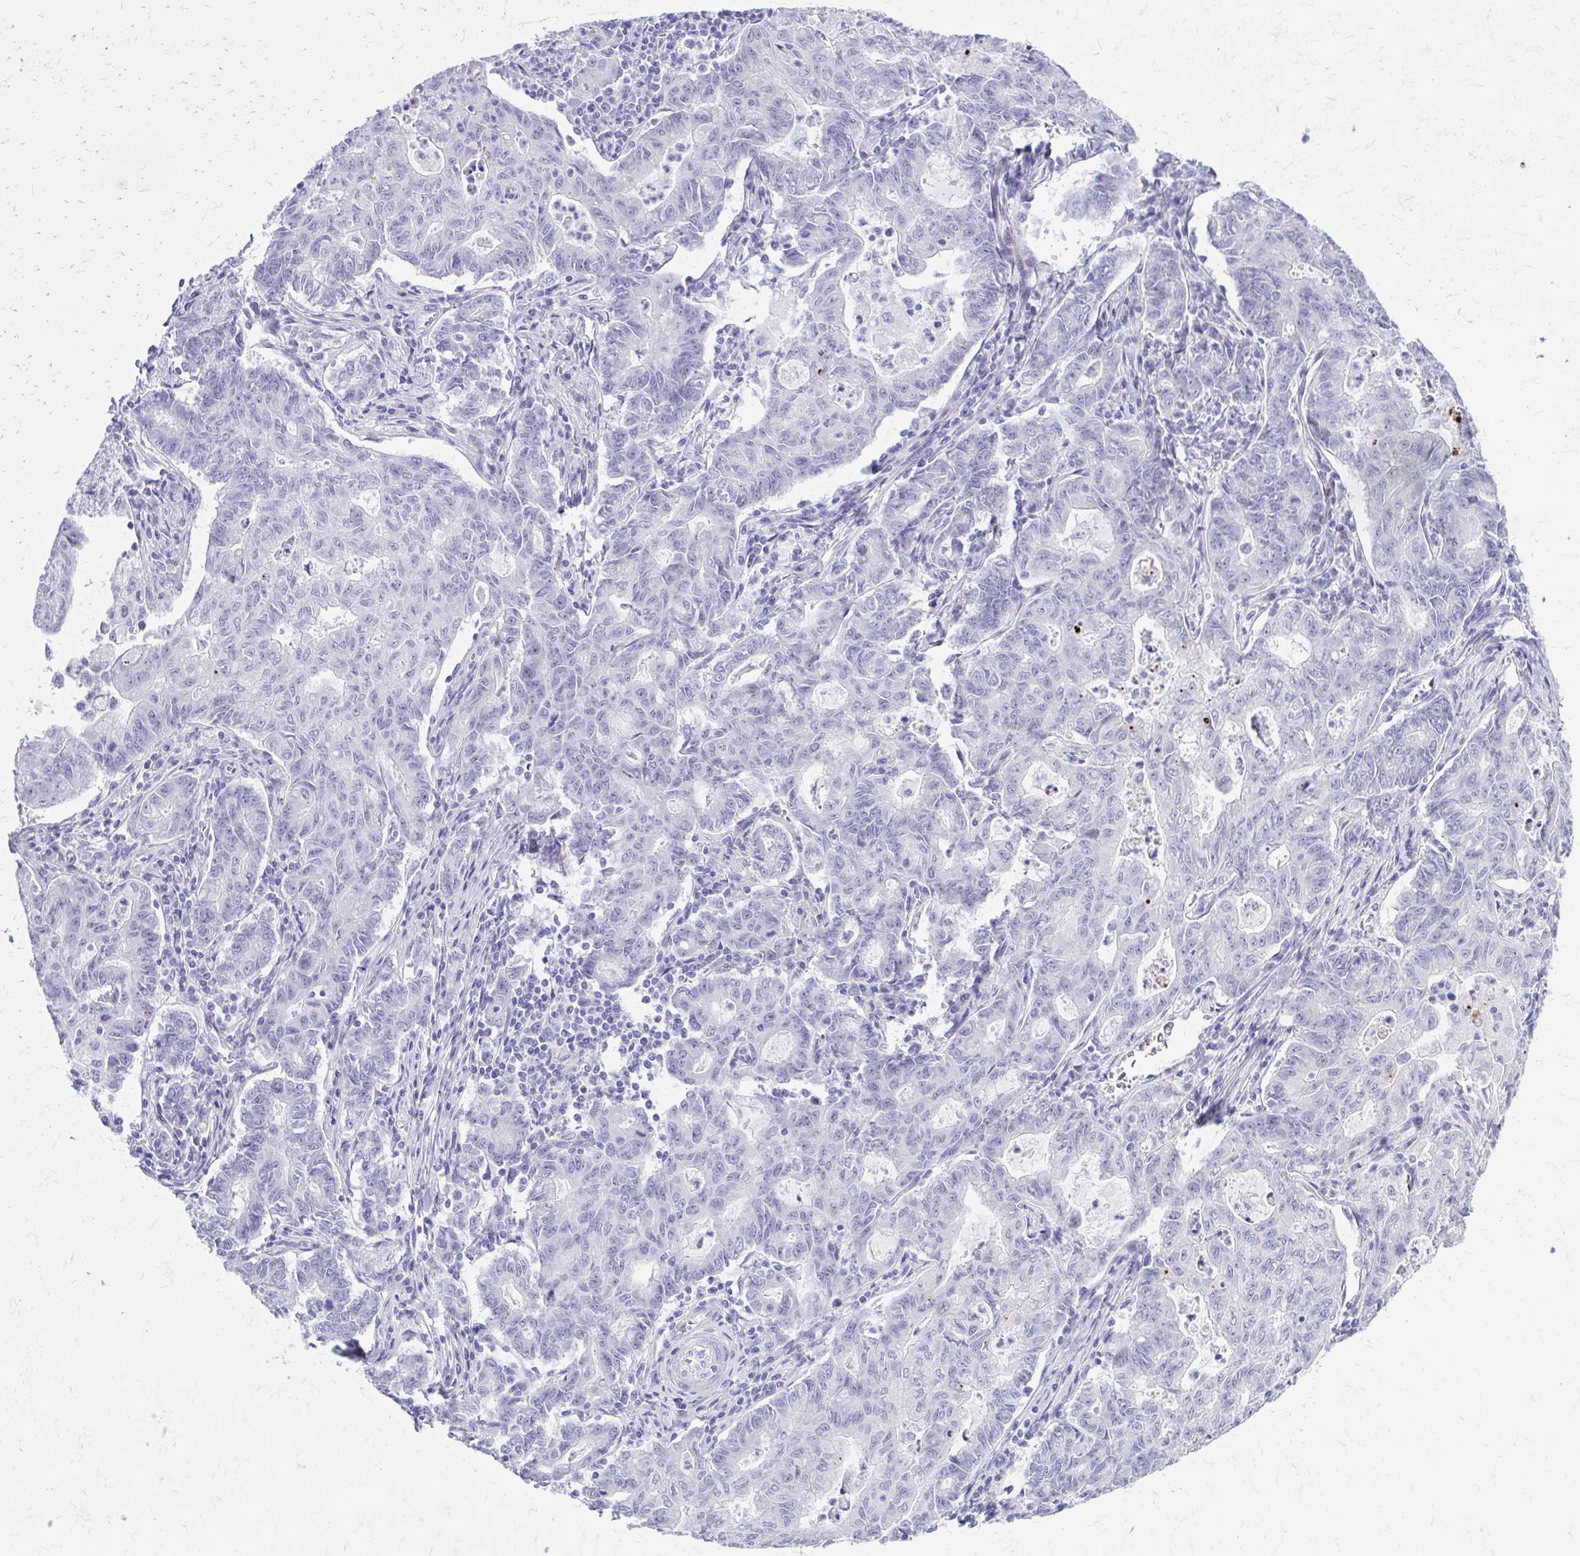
{"staining": {"intensity": "negative", "quantity": "none", "location": "none"}, "tissue": "stomach cancer", "cell_type": "Tumor cells", "image_type": "cancer", "snomed": [{"axis": "morphology", "description": "Adenocarcinoma, NOS"}, {"axis": "topography", "description": "Stomach, upper"}], "caption": "Tumor cells are negative for brown protein staining in stomach adenocarcinoma. The staining is performed using DAB (3,3'-diaminobenzidine) brown chromogen with nuclei counter-stained in using hematoxylin.", "gene": "LCN15", "patient": {"sex": "female", "age": 79}}